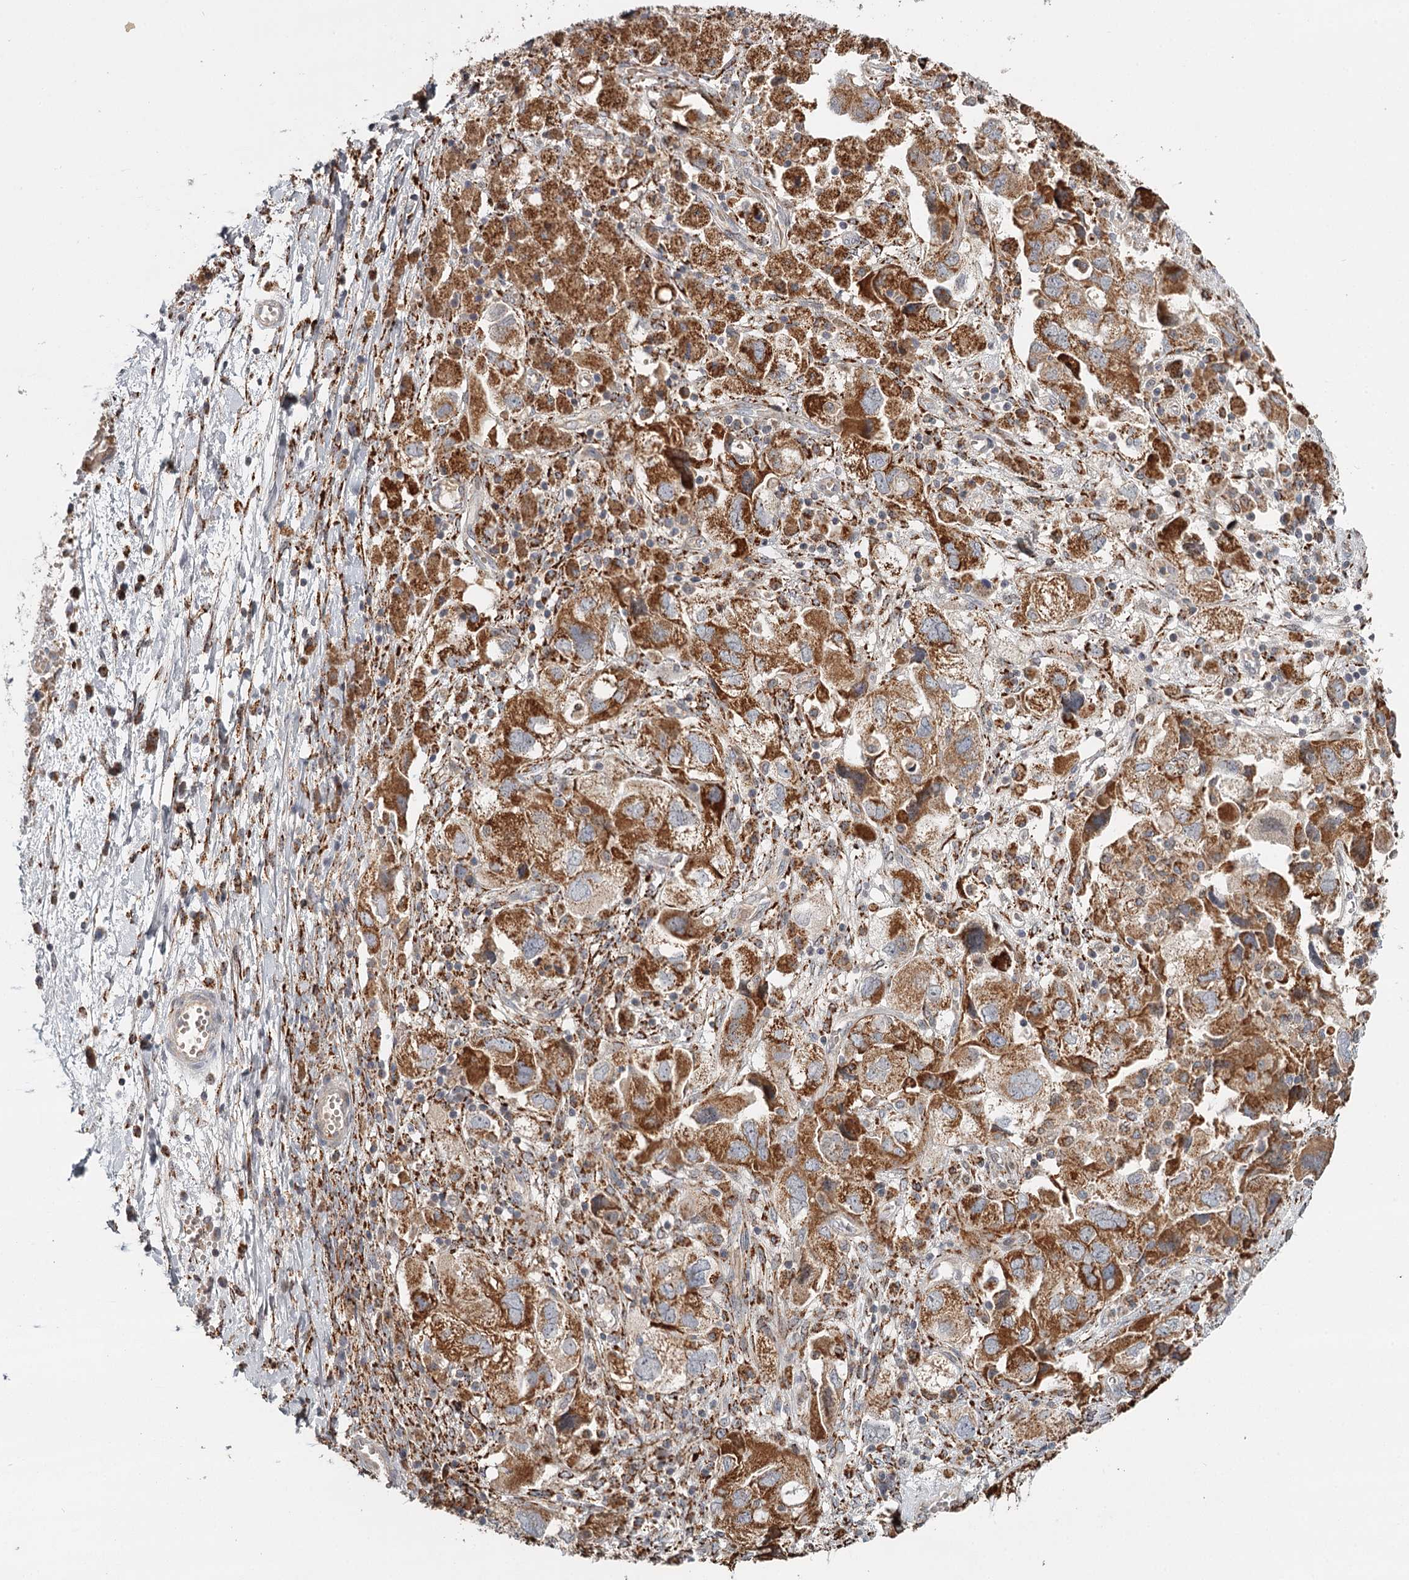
{"staining": {"intensity": "strong", "quantity": ">75%", "location": "cytoplasmic/membranous"}, "tissue": "ovarian cancer", "cell_type": "Tumor cells", "image_type": "cancer", "snomed": [{"axis": "morphology", "description": "Carcinoma, NOS"}, {"axis": "morphology", "description": "Cystadenocarcinoma, serous, NOS"}, {"axis": "topography", "description": "Ovary"}], "caption": "The image reveals immunohistochemical staining of ovarian cancer. There is strong cytoplasmic/membranous positivity is present in approximately >75% of tumor cells. The staining is performed using DAB brown chromogen to label protein expression. The nuclei are counter-stained blue using hematoxylin.", "gene": "CDC123", "patient": {"sex": "female", "age": 69}}